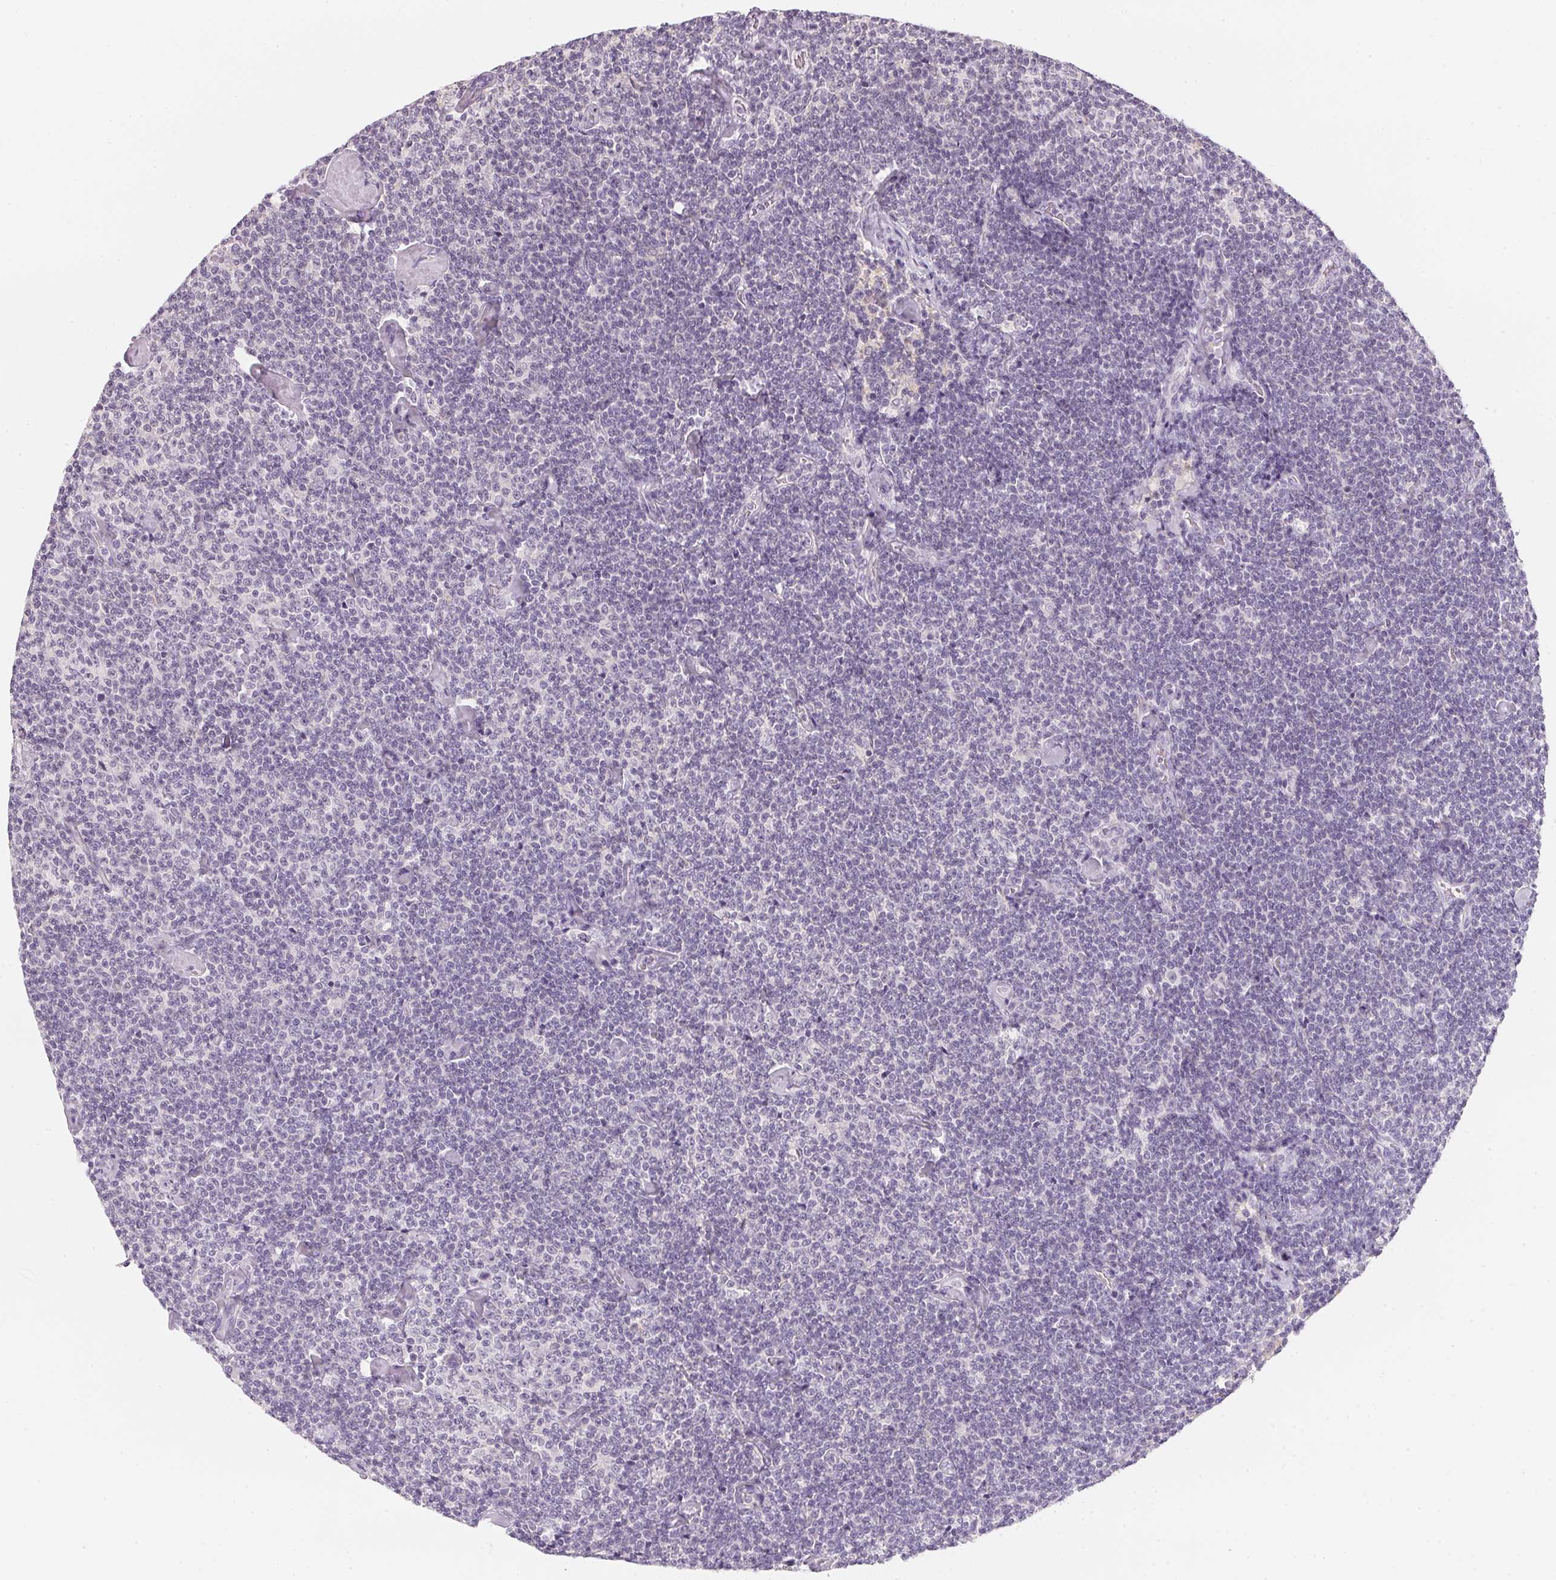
{"staining": {"intensity": "negative", "quantity": "none", "location": "none"}, "tissue": "lymphoma", "cell_type": "Tumor cells", "image_type": "cancer", "snomed": [{"axis": "morphology", "description": "Malignant lymphoma, non-Hodgkin's type, Low grade"}, {"axis": "topography", "description": "Lymph node"}], "caption": "Immunohistochemical staining of malignant lymphoma, non-Hodgkin's type (low-grade) displays no significant positivity in tumor cells.", "gene": "CFAP276", "patient": {"sex": "male", "age": 81}}